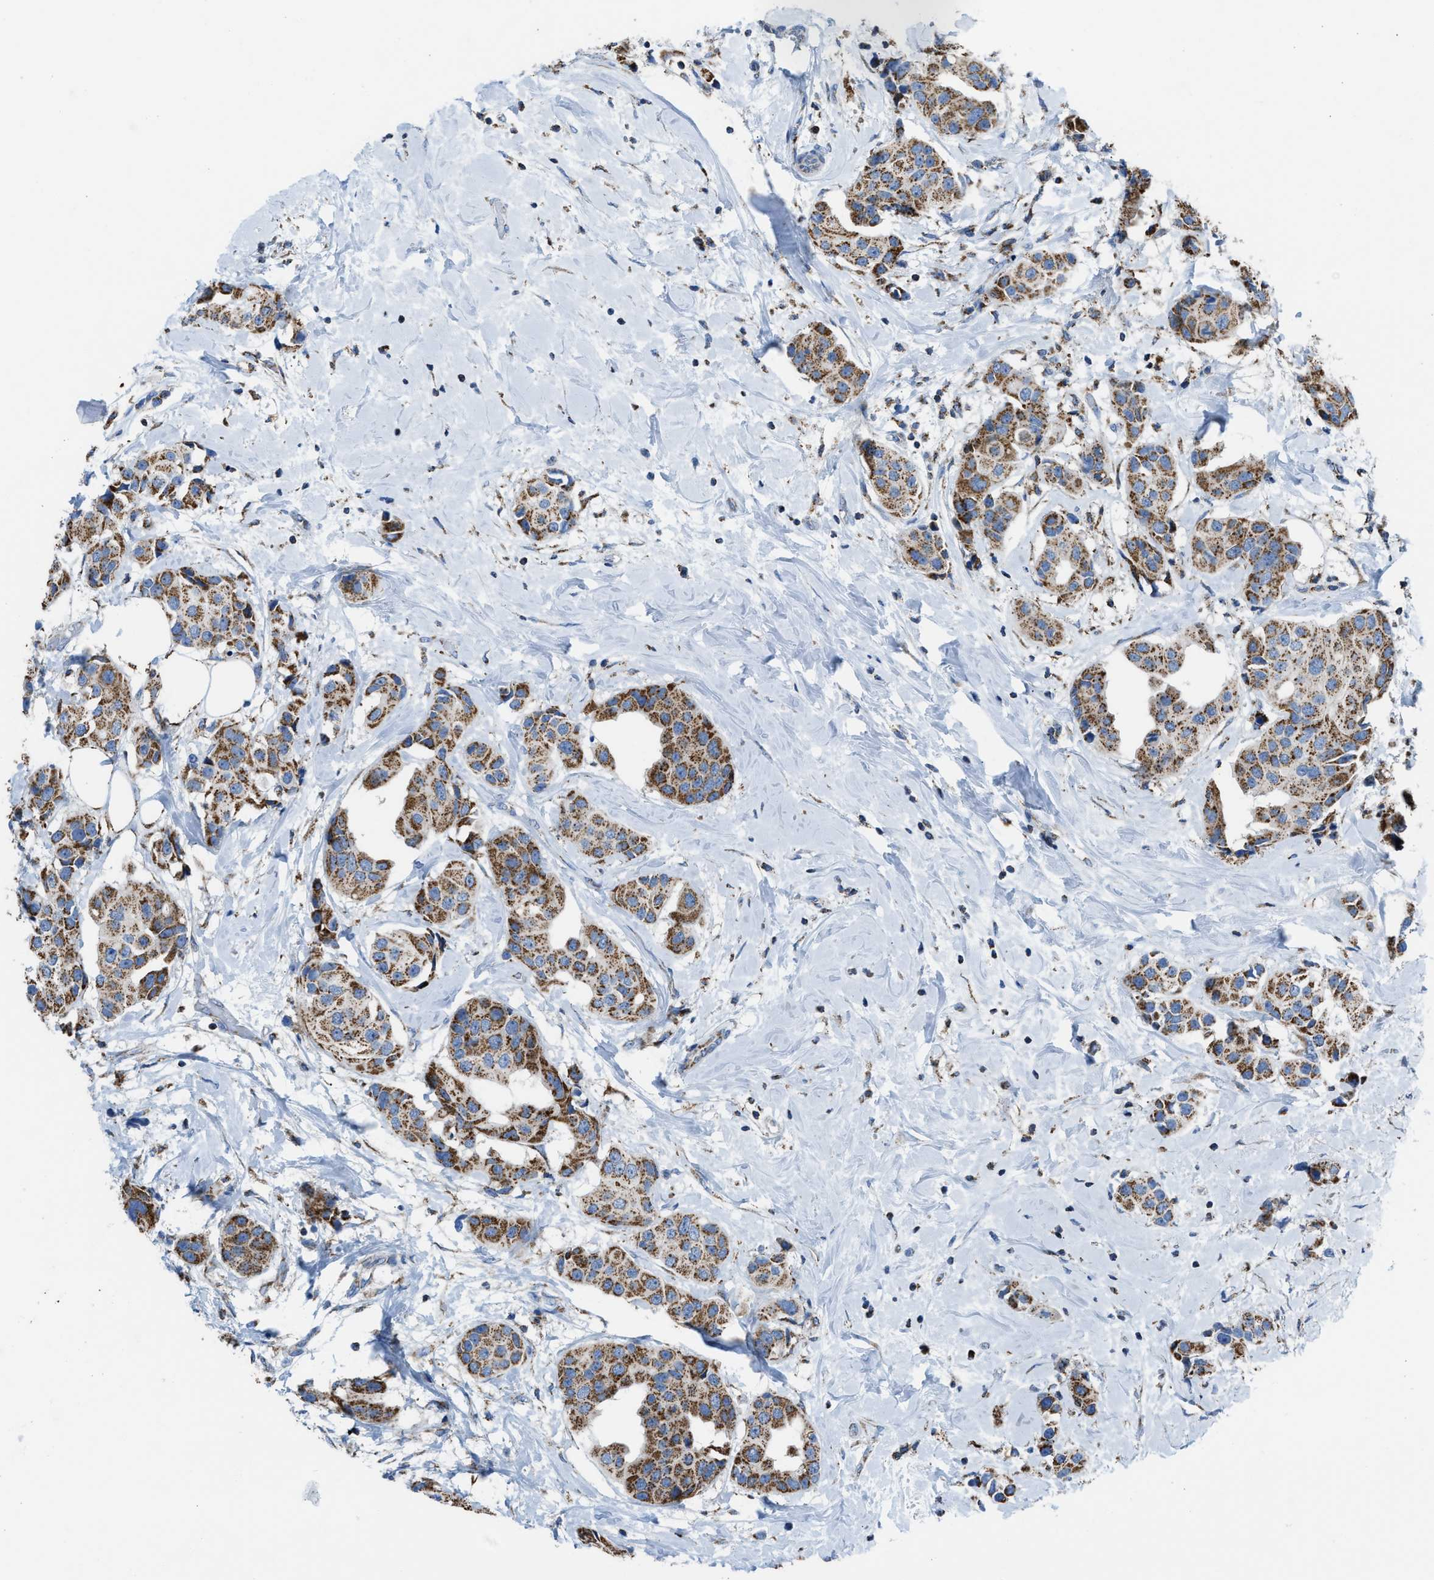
{"staining": {"intensity": "moderate", "quantity": ">75%", "location": "cytoplasmic/membranous"}, "tissue": "breast cancer", "cell_type": "Tumor cells", "image_type": "cancer", "snomed": [{"axis": "morphology", "description": "Normal tissue, NOS"}, {"axis": "morphology", "description": "Duct carcinoma"}, {"axis": "topography", "description": "Breast"}], "caption": "An image showing moderate cytoplasmic/membranous staining in approximately >75% of tumor cells in breast cancer (invasive ductal carcinoma), as visualized by brown immunohistochemical staining.", "gene": "ETFB", "patient": {"sex": "female", "age": 39}}